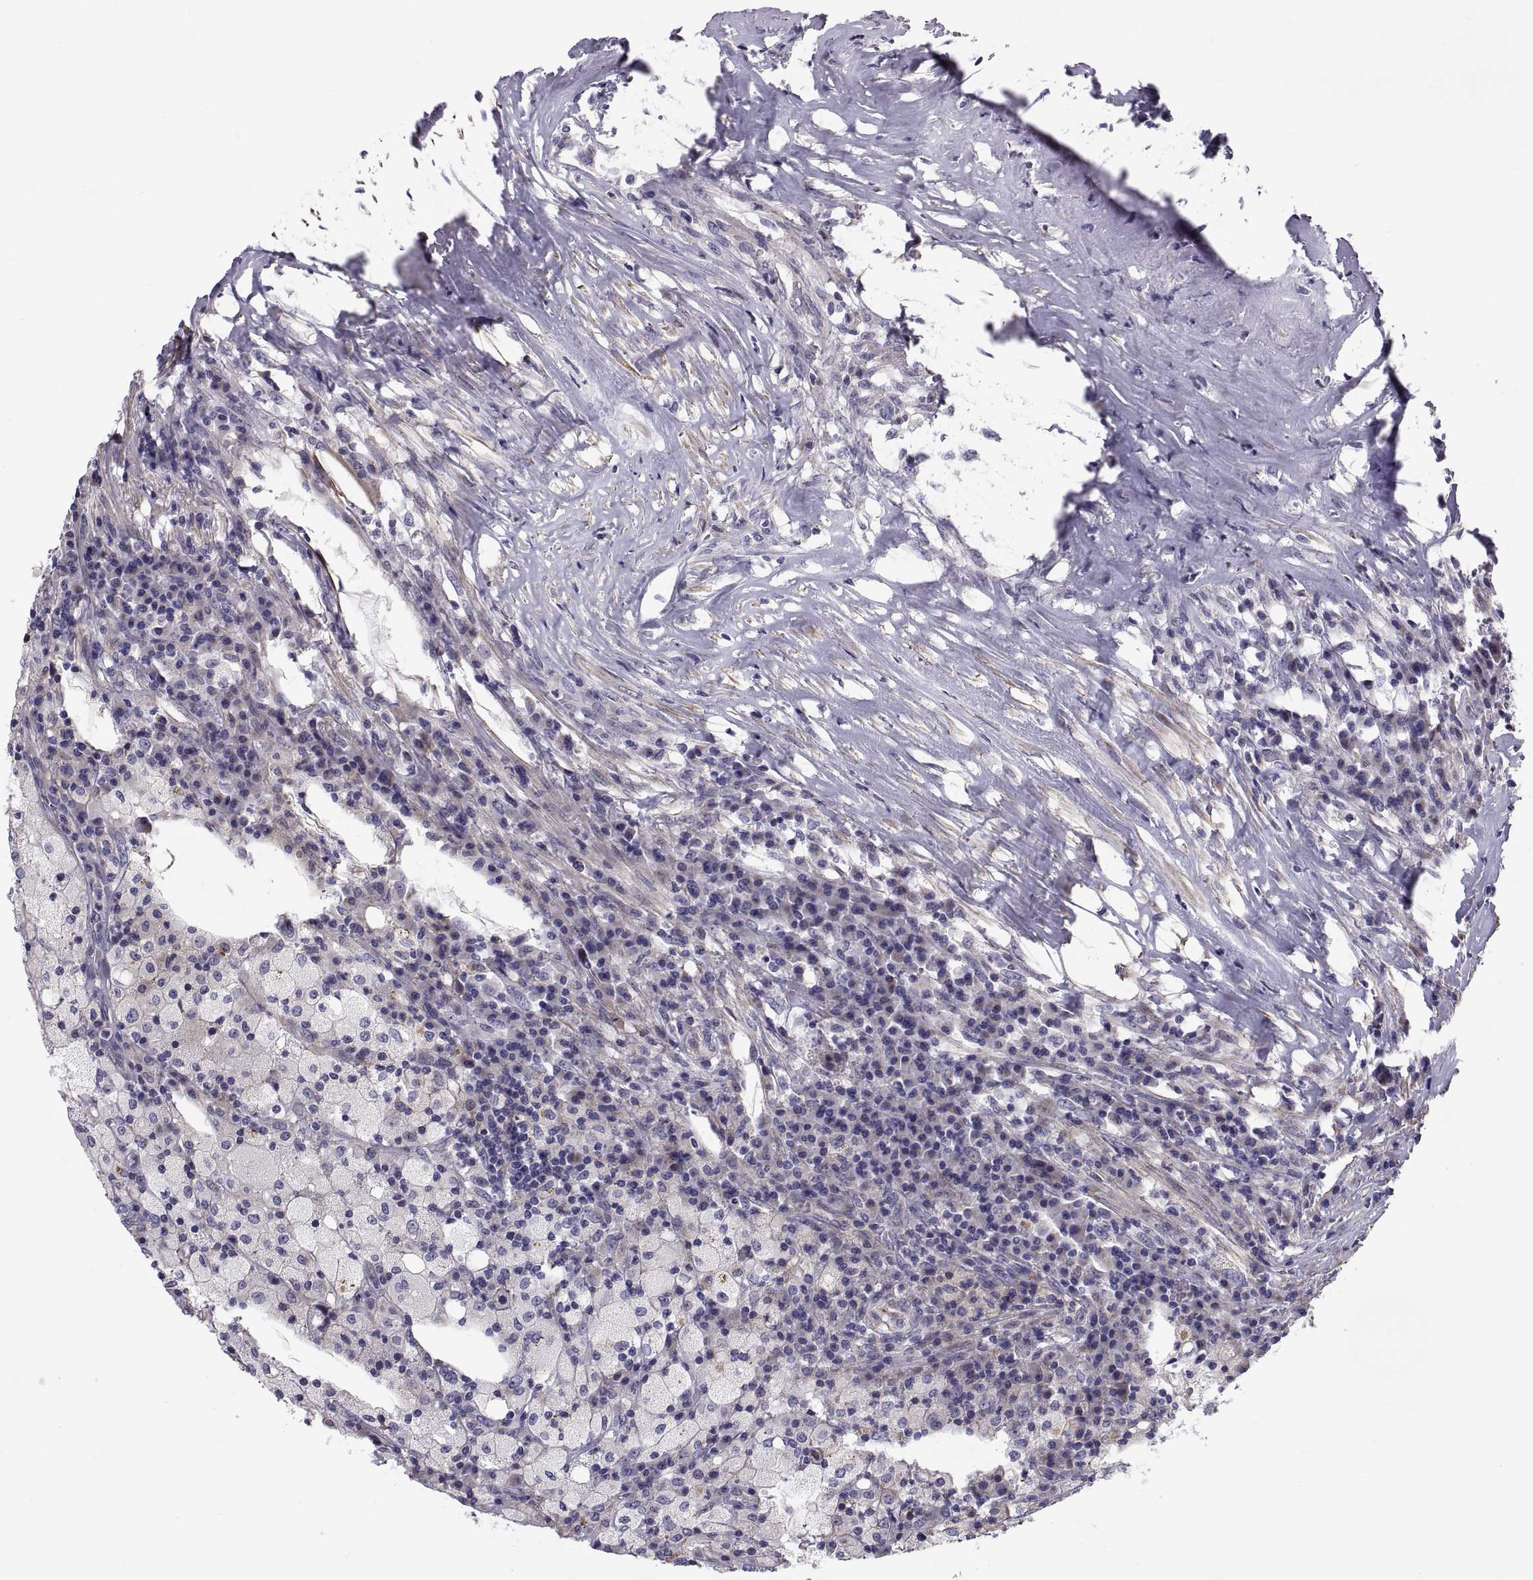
{"staining": {"intensity": "weak", "quantity": "<25%", "location": "cytoplasmic/membranous"}, "tissue": "testis cancer", "cell_type": "Tumor cells", "image_type": "cancer", "snomed": [{"axis": "morphology", "description": "Necrosis, NOS"}, {"axis": "morphology", "description": "Carcinoma, Embryonal, NOS"}, {"axis": "topography", "description": "Testis"}], "caption": "A photomicrograph of embryonal carcinoma (testis) stained for a protein reveals no brown staining in tumor cells.", "gene": "ANO1", "patient": {"sex": "male", "age": 19}}